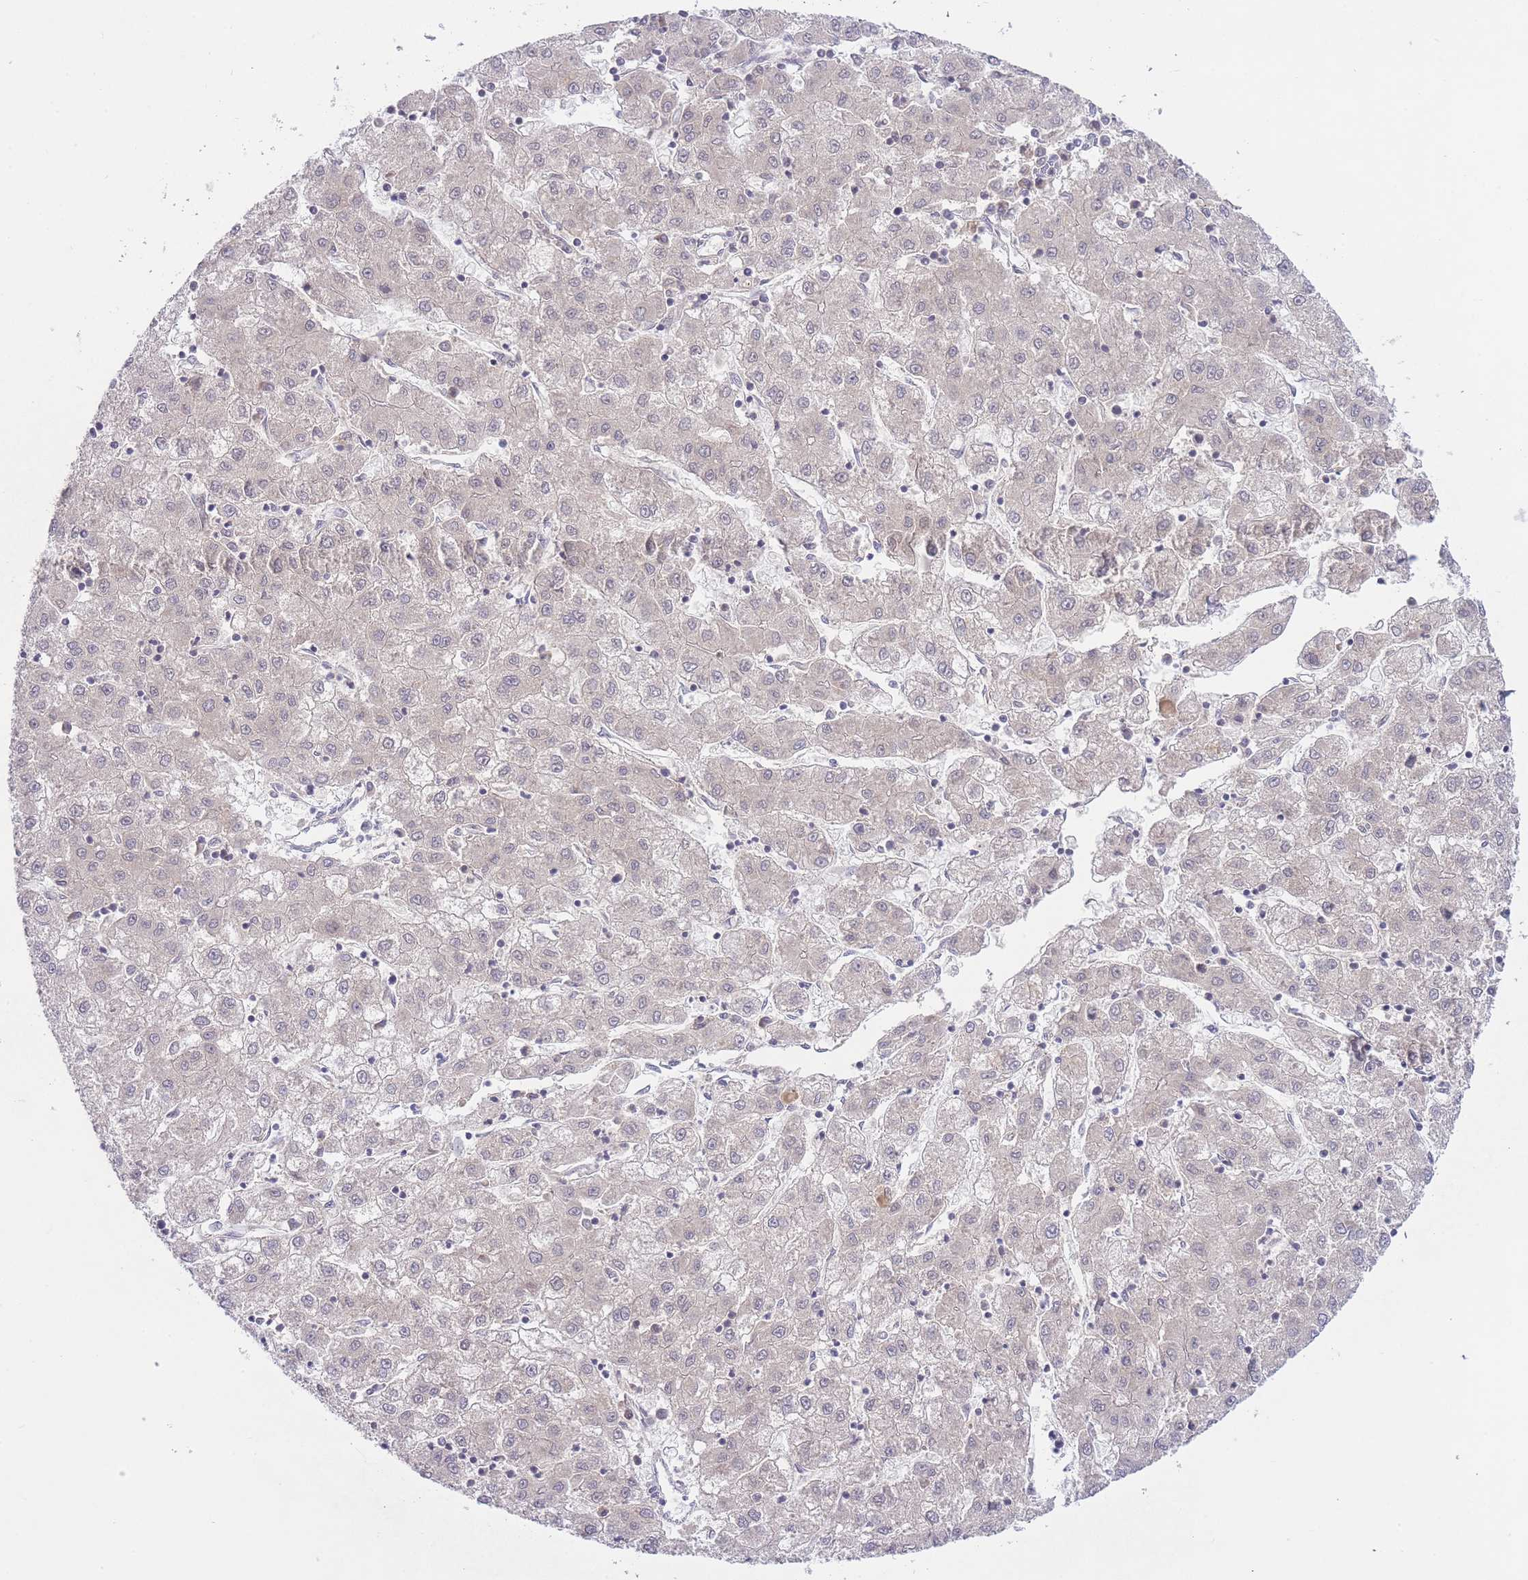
{"staining": {"intensity": "negative", "quantity": "none", "location": "none"}, "tissue": "liver cancer", "cell_type": "Tumor cells", "image_type": "cancer", "snomed": [{"axis": "morphology", "description": "Carcinoma, Hepatocellular, NOS"}, {"axis": "topography", "description": "Liver"}], "caption": "Tumor cells are negative for protein expression in human liver cancer (hepatocellular carcinoma).", "gene": "TMED3", "patient": {"sex": "male", "age": 72}}